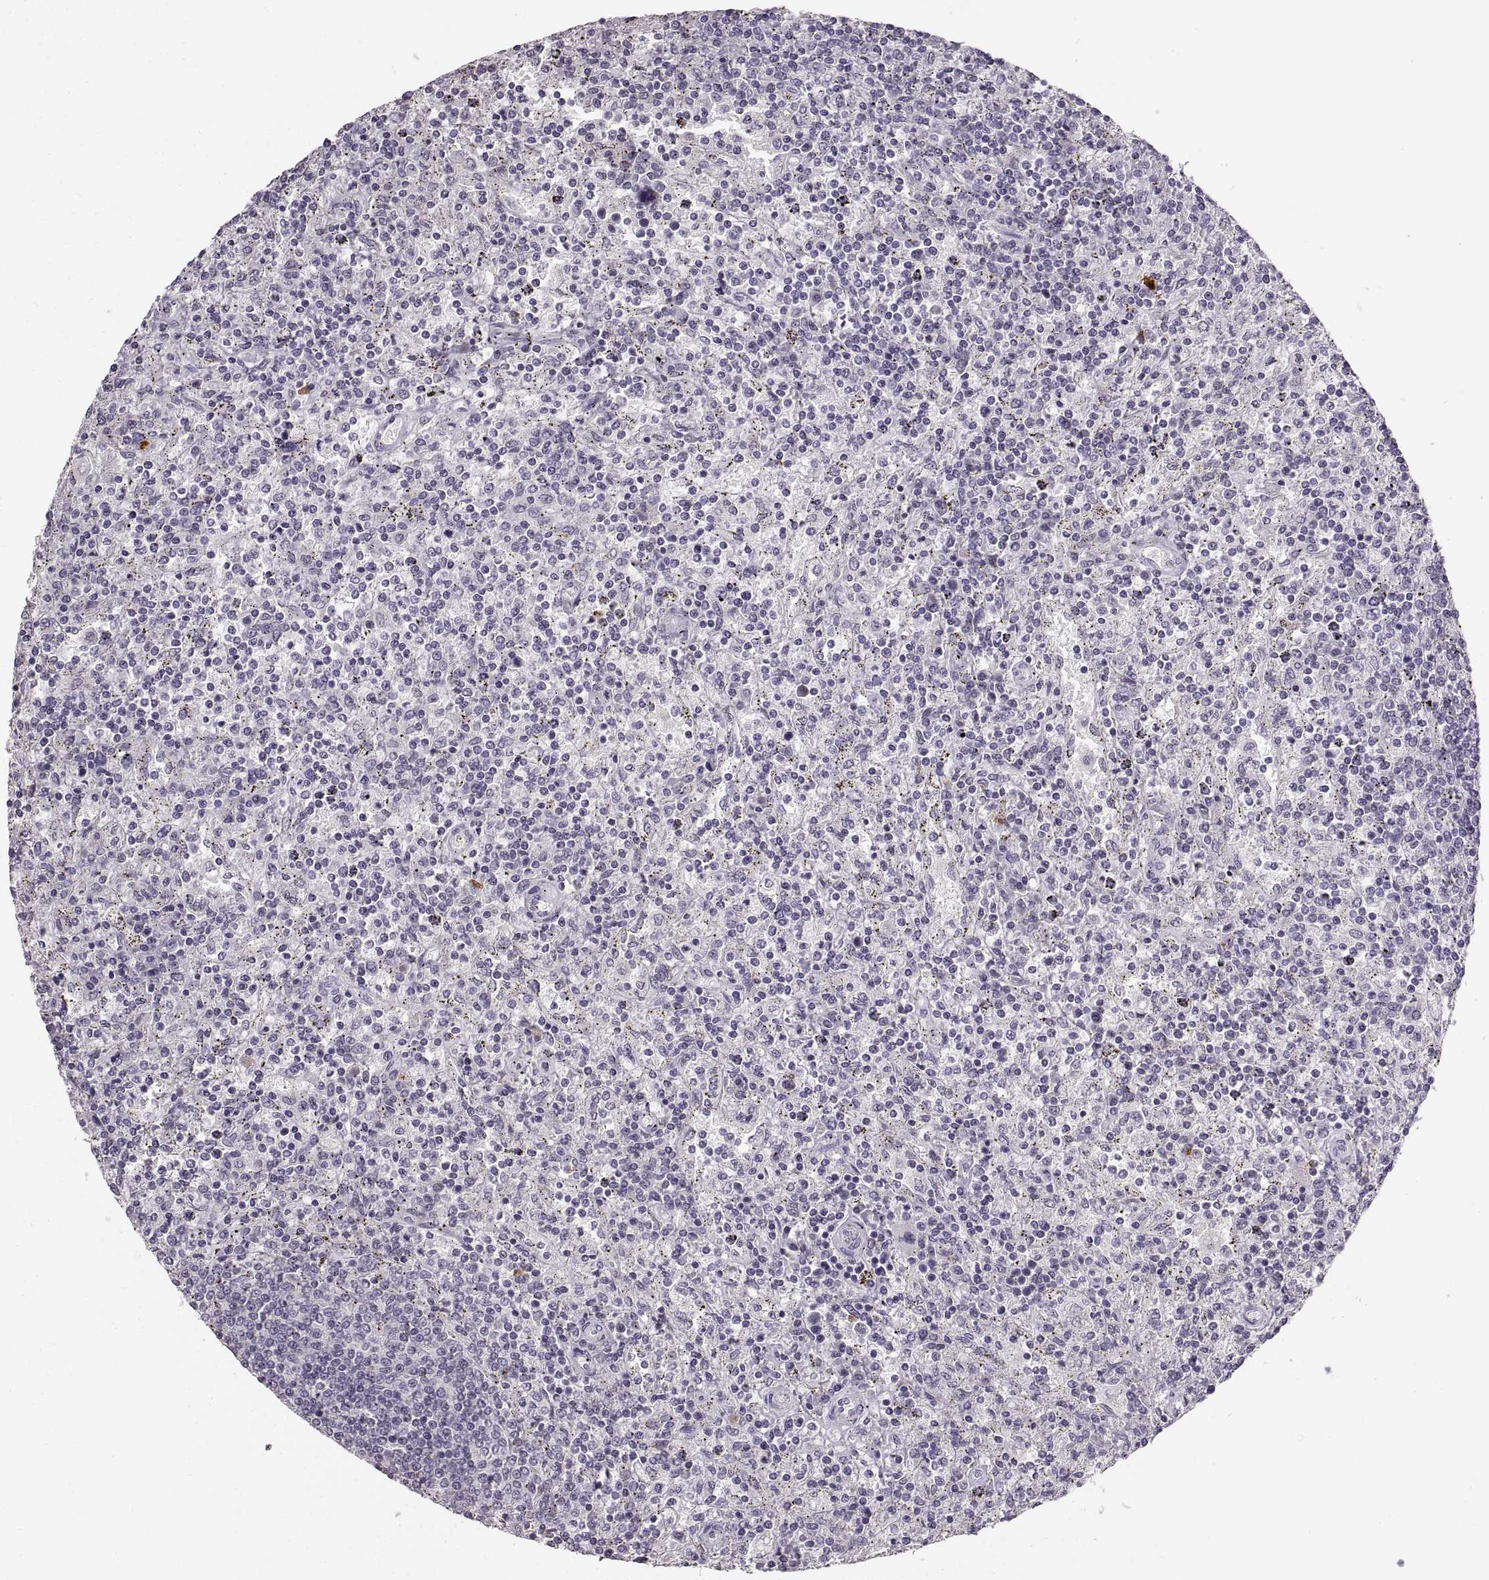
{"staining": {"intensity": "negative", "quantity": "none", "location": "none"}, "tissue": "lymphoma", "cell_type": "Tumor cells", "image_type": "cancer", "snomed": [{"axis": "morphology", "description": "Malignant lymphoma, non-Hodgkin's type, Low grade"}, {"axis": "topography", "description": "Spleen"}], "caption": "This is a photomicrograph of immunohistochemistry staining of lymphoma, which shows no staining in tumor cells.", "gene": "CNTN1", "patient": {"sex": "male", "age": 62}}